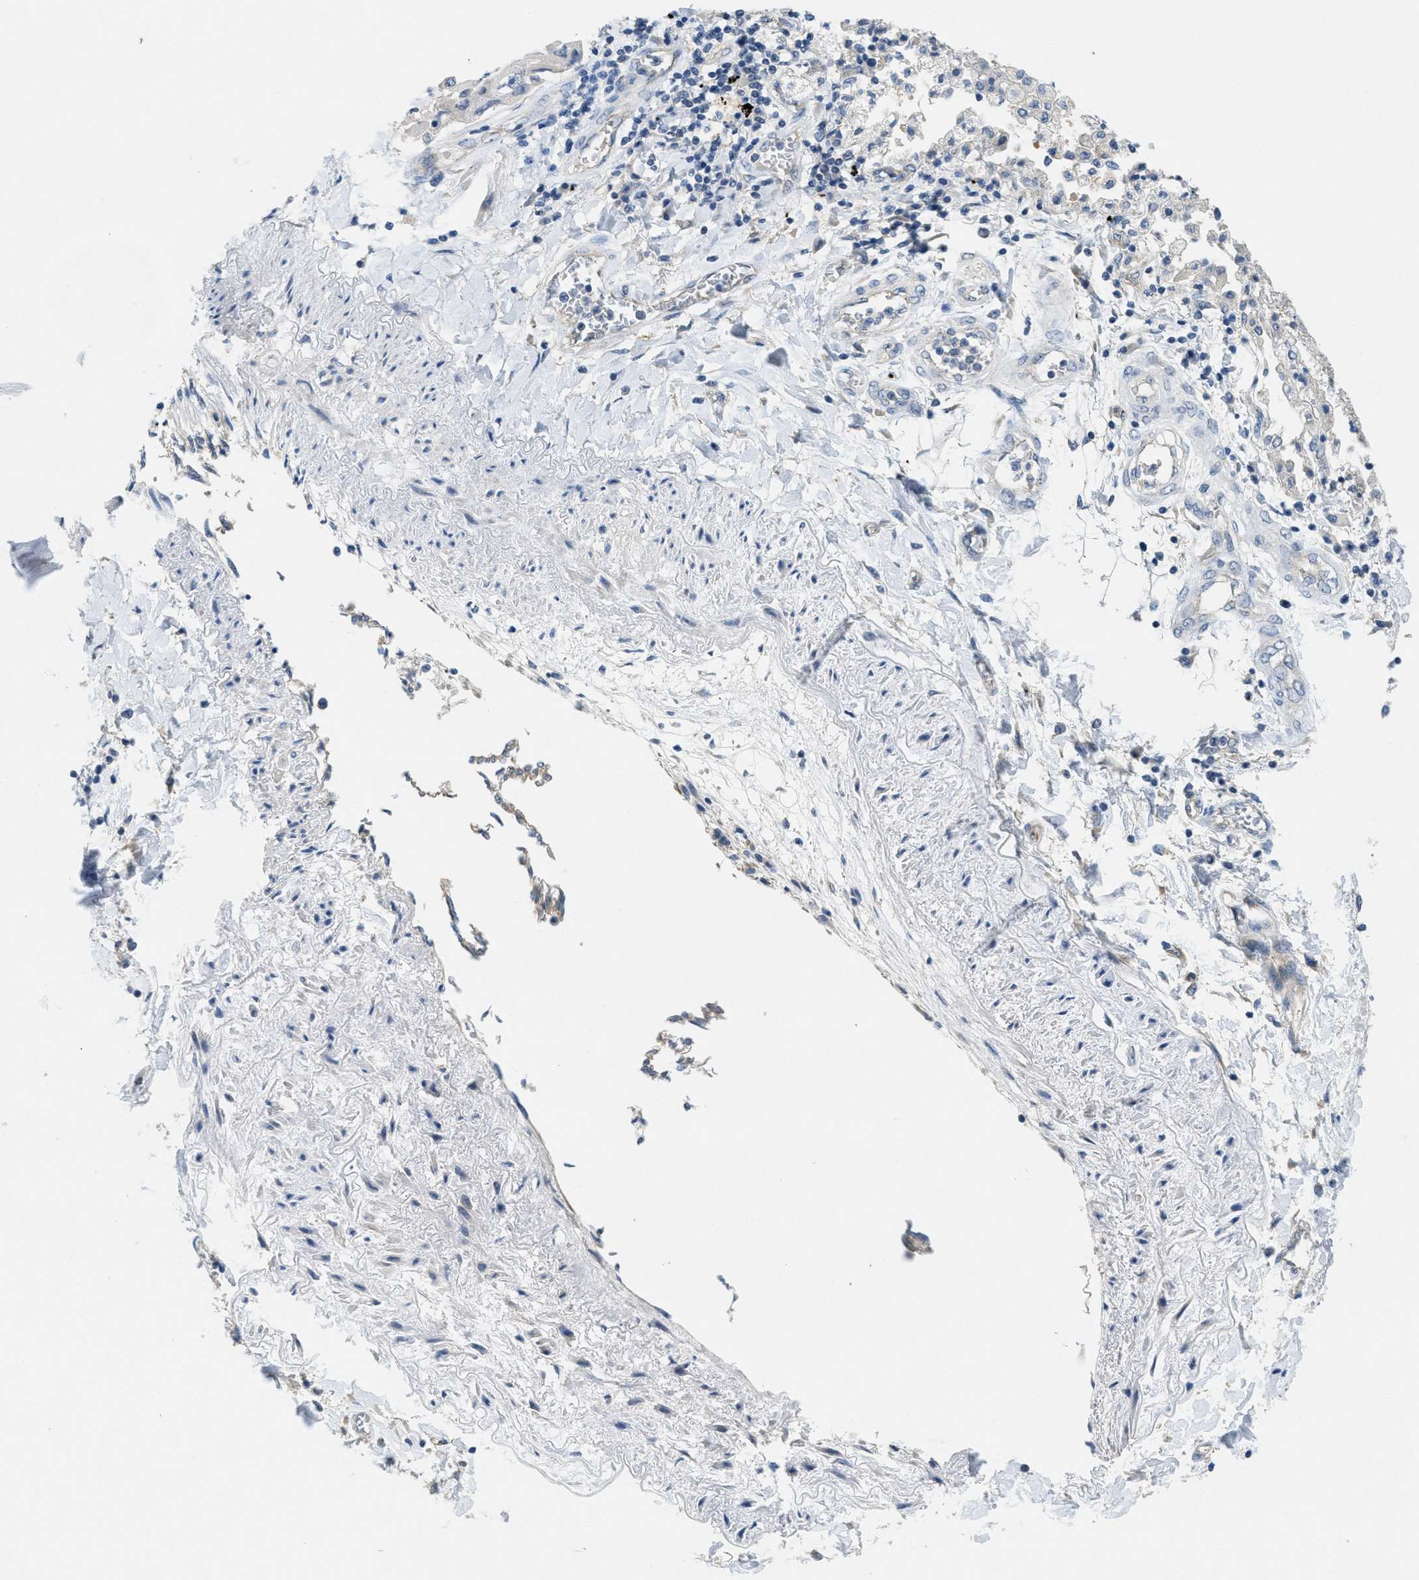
{"staining": {"intensity": "negative", "quantity": "none", "location": "none"}, "tissue": "lung cancer", "cell_type": "Tumor cells", "image_type": "cancer", "snomed": [{"axis": "morphology", "description": "Adenocarcinoma, NOS"}, {"axis": "topography", "description": "Lung"}], "caption": "This is an immunohistochemistry (IHC) photomicrograph of human adenocarcinoma (lung). There is no staining in tumor cells.", "gene": "ZFYVE9", "patient": {"sex": "female", "age": 65}}